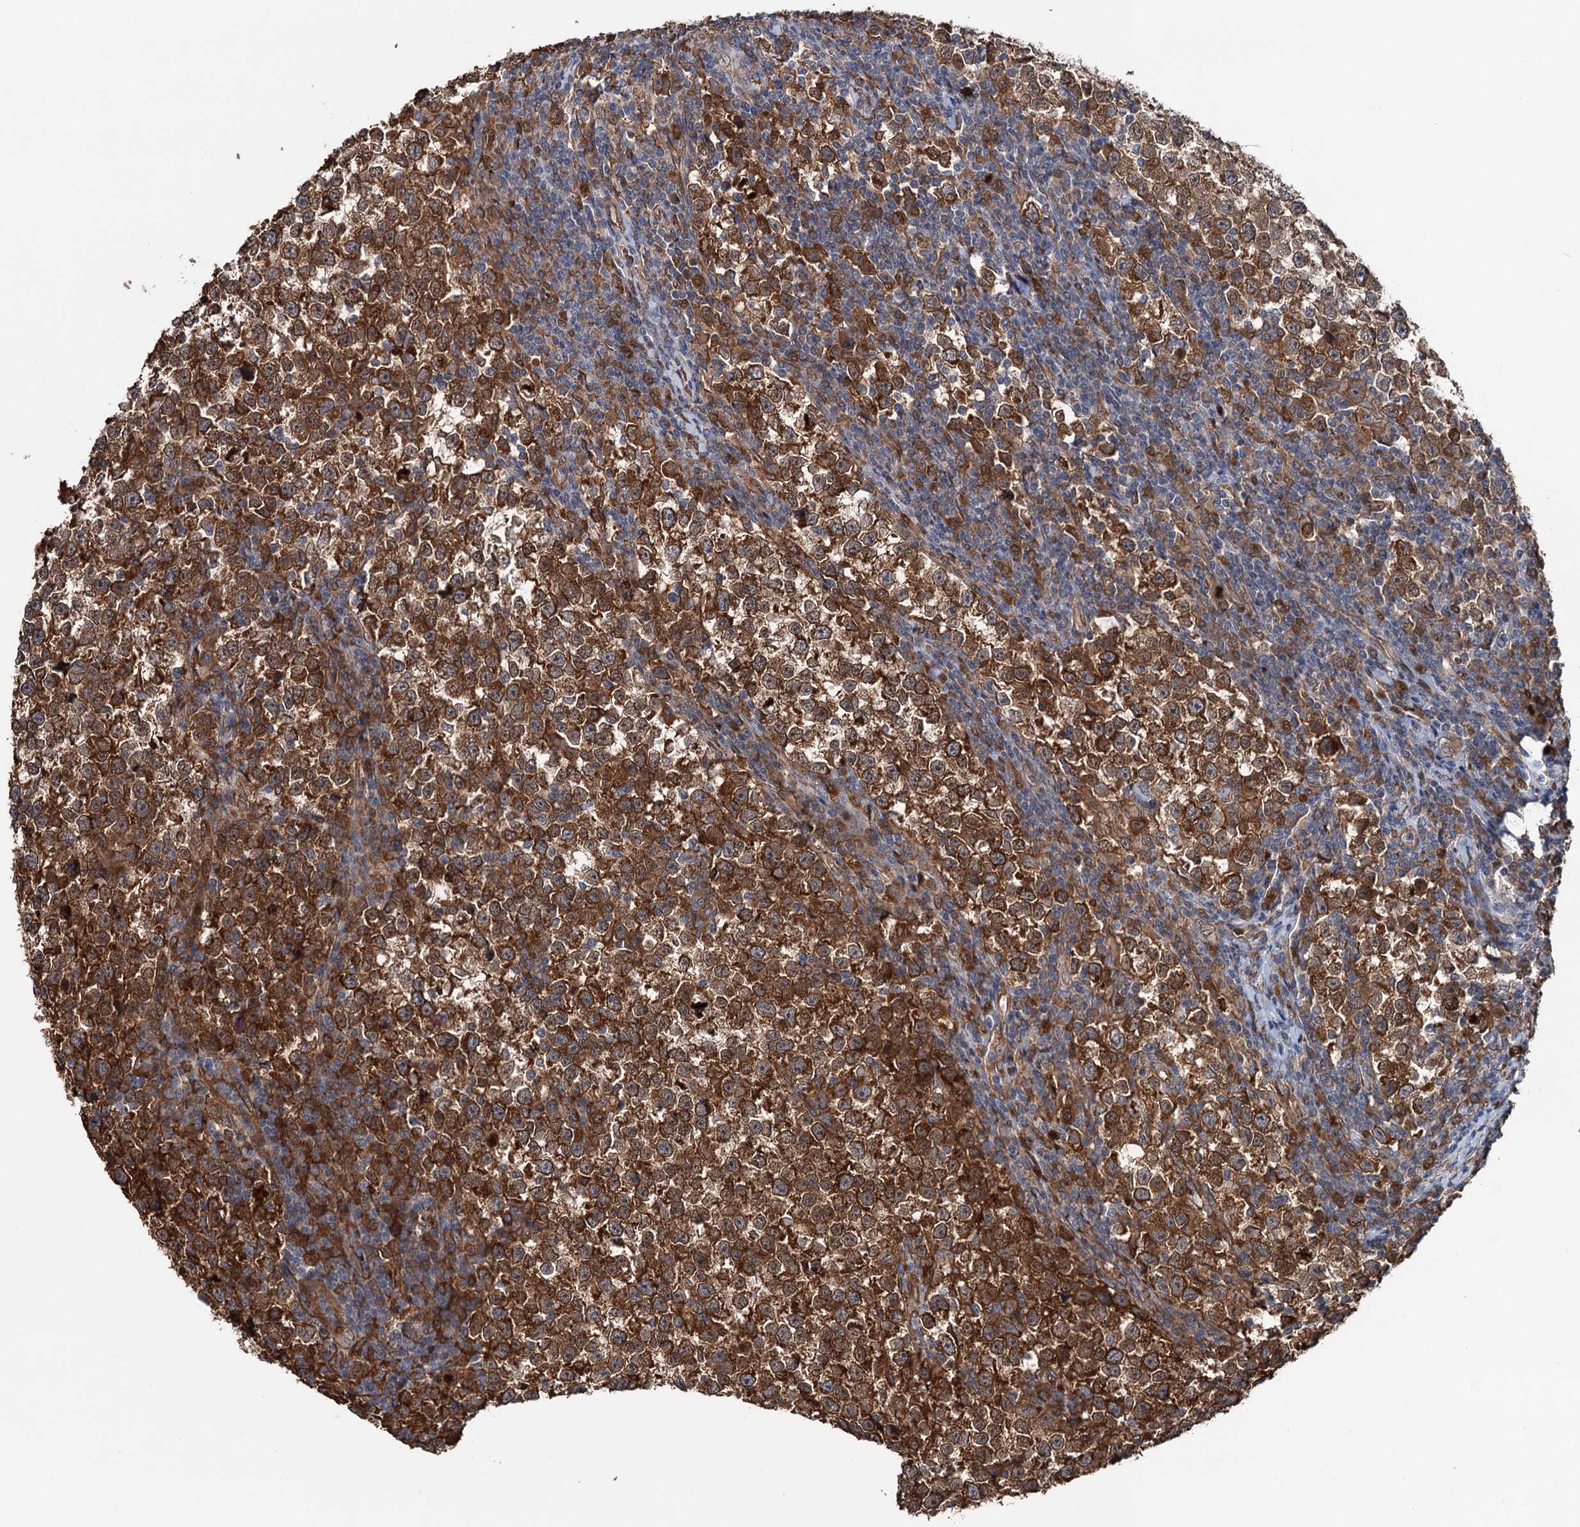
{"staining": {"intensity": "strong", "quantity": ">75%", "location": "cytoplasmic/membranous"}, "tissue": "testis cancer", "cell_type": "Tumor cells", "image_type": "cancer", "snomed": [{"axis": "morphology", "description": "Normal tissue, NOS"}, {"axis": "morphology", "description": "Seminoma, NOS"}, {"axis": "topography", "description": "Testis"}], "caption": "Seminoma (testis) stained for a protein (brown) demonstrates strong cytoplasmic/membranous positive expression in about >75% of tumor cells.", "gene": "NCAPD2", "patient": {"sex": "male", "age": 43}}